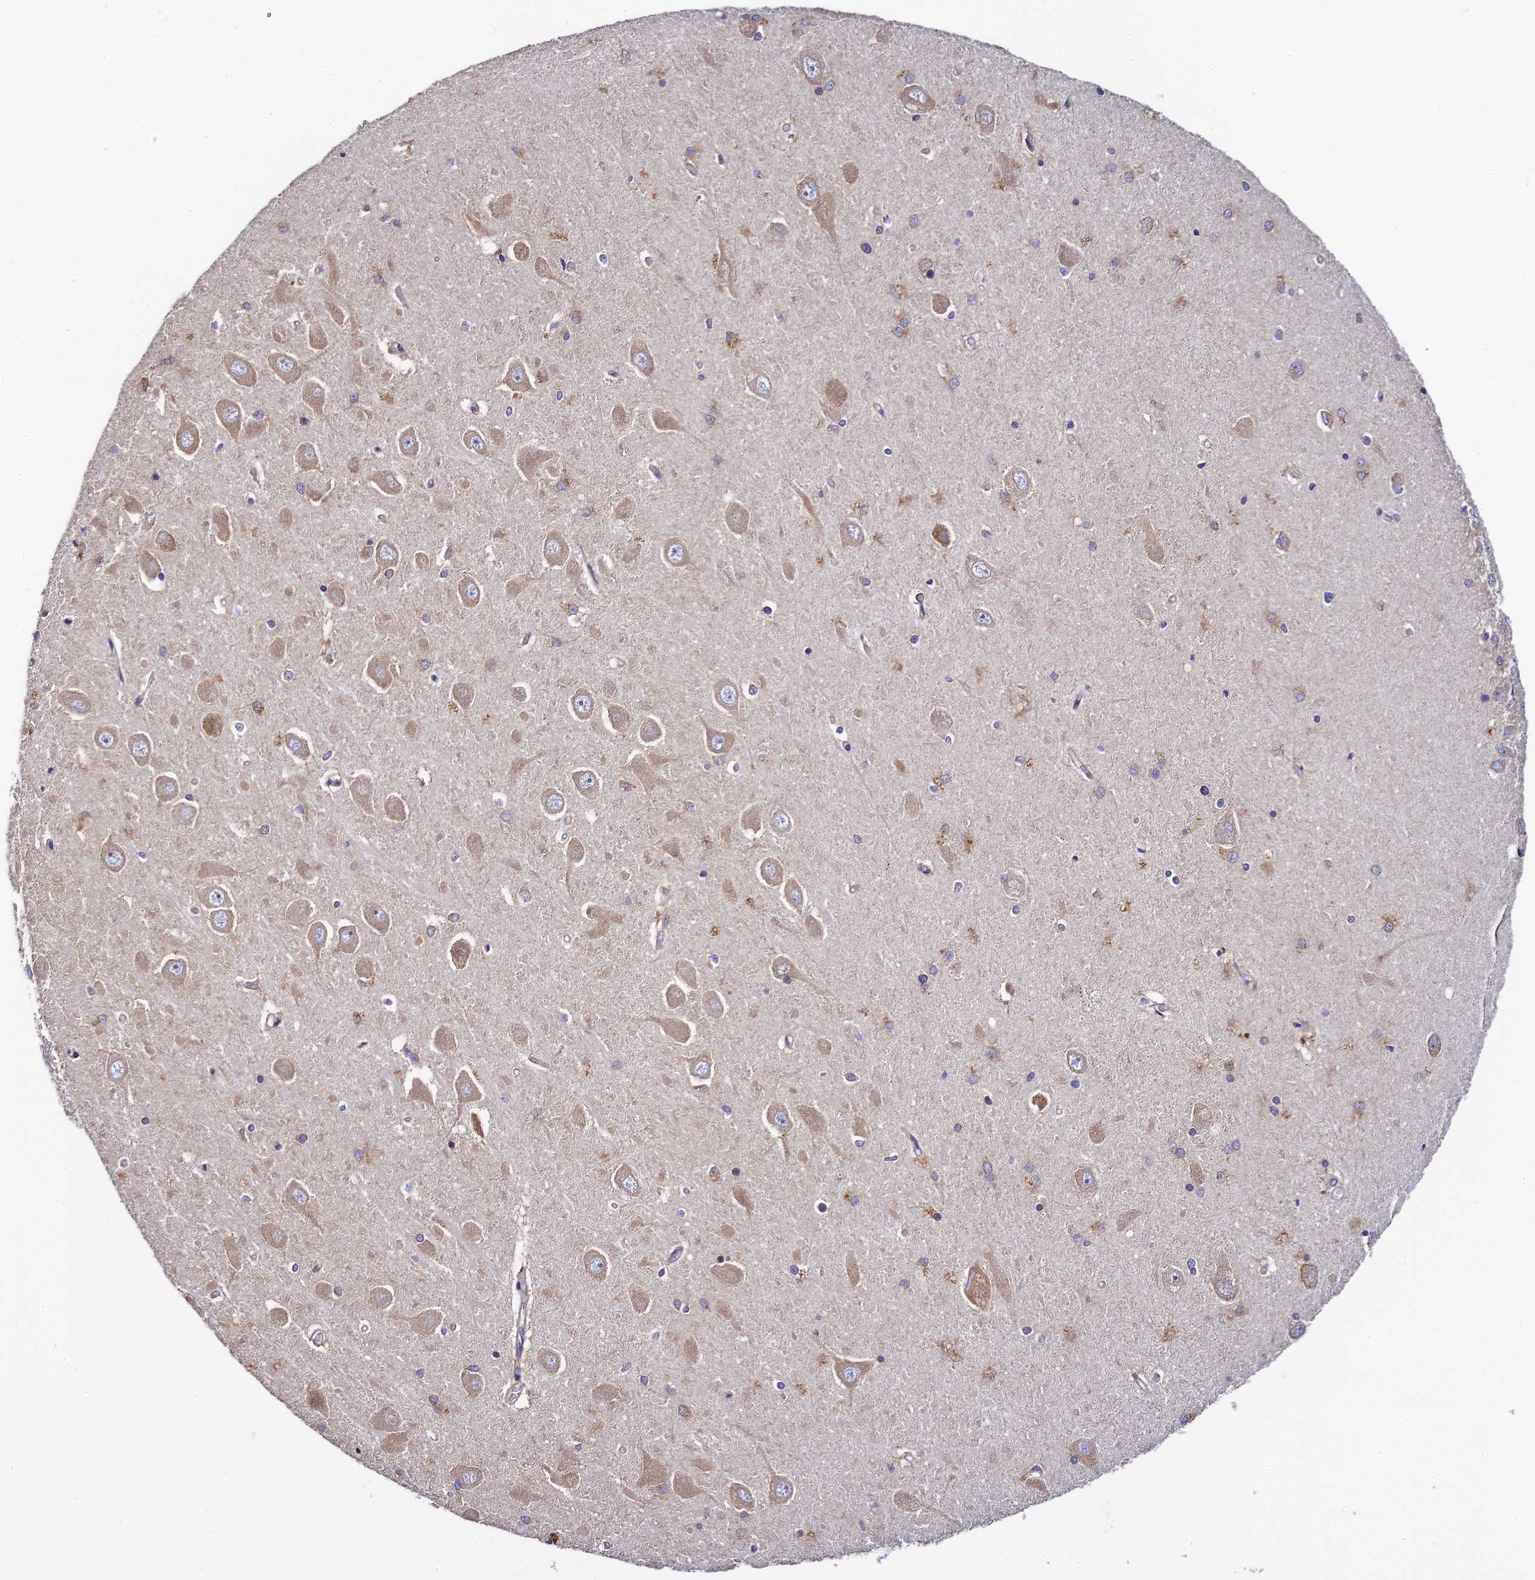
{"staining": {"intensity": "weak", "quantity": "<25%", "location": "cytoplasmic/membranous"}, "tissue": "hippocampus", "cell_type": "Glial cells", "image_type": "normal", "snomed": [{"axis": "morphology", "description": "Normal tissue, NOS"}, {"axis": "topography", "description": "Hippocampus"}], "caption": "Immunohistochemistry histopathology image of normal human hippocampus stained for a protein (brown), which exhibits no positivity in glial cells.", "gene": "P3H3", "patient": {"sex": "male", "age": 45}}